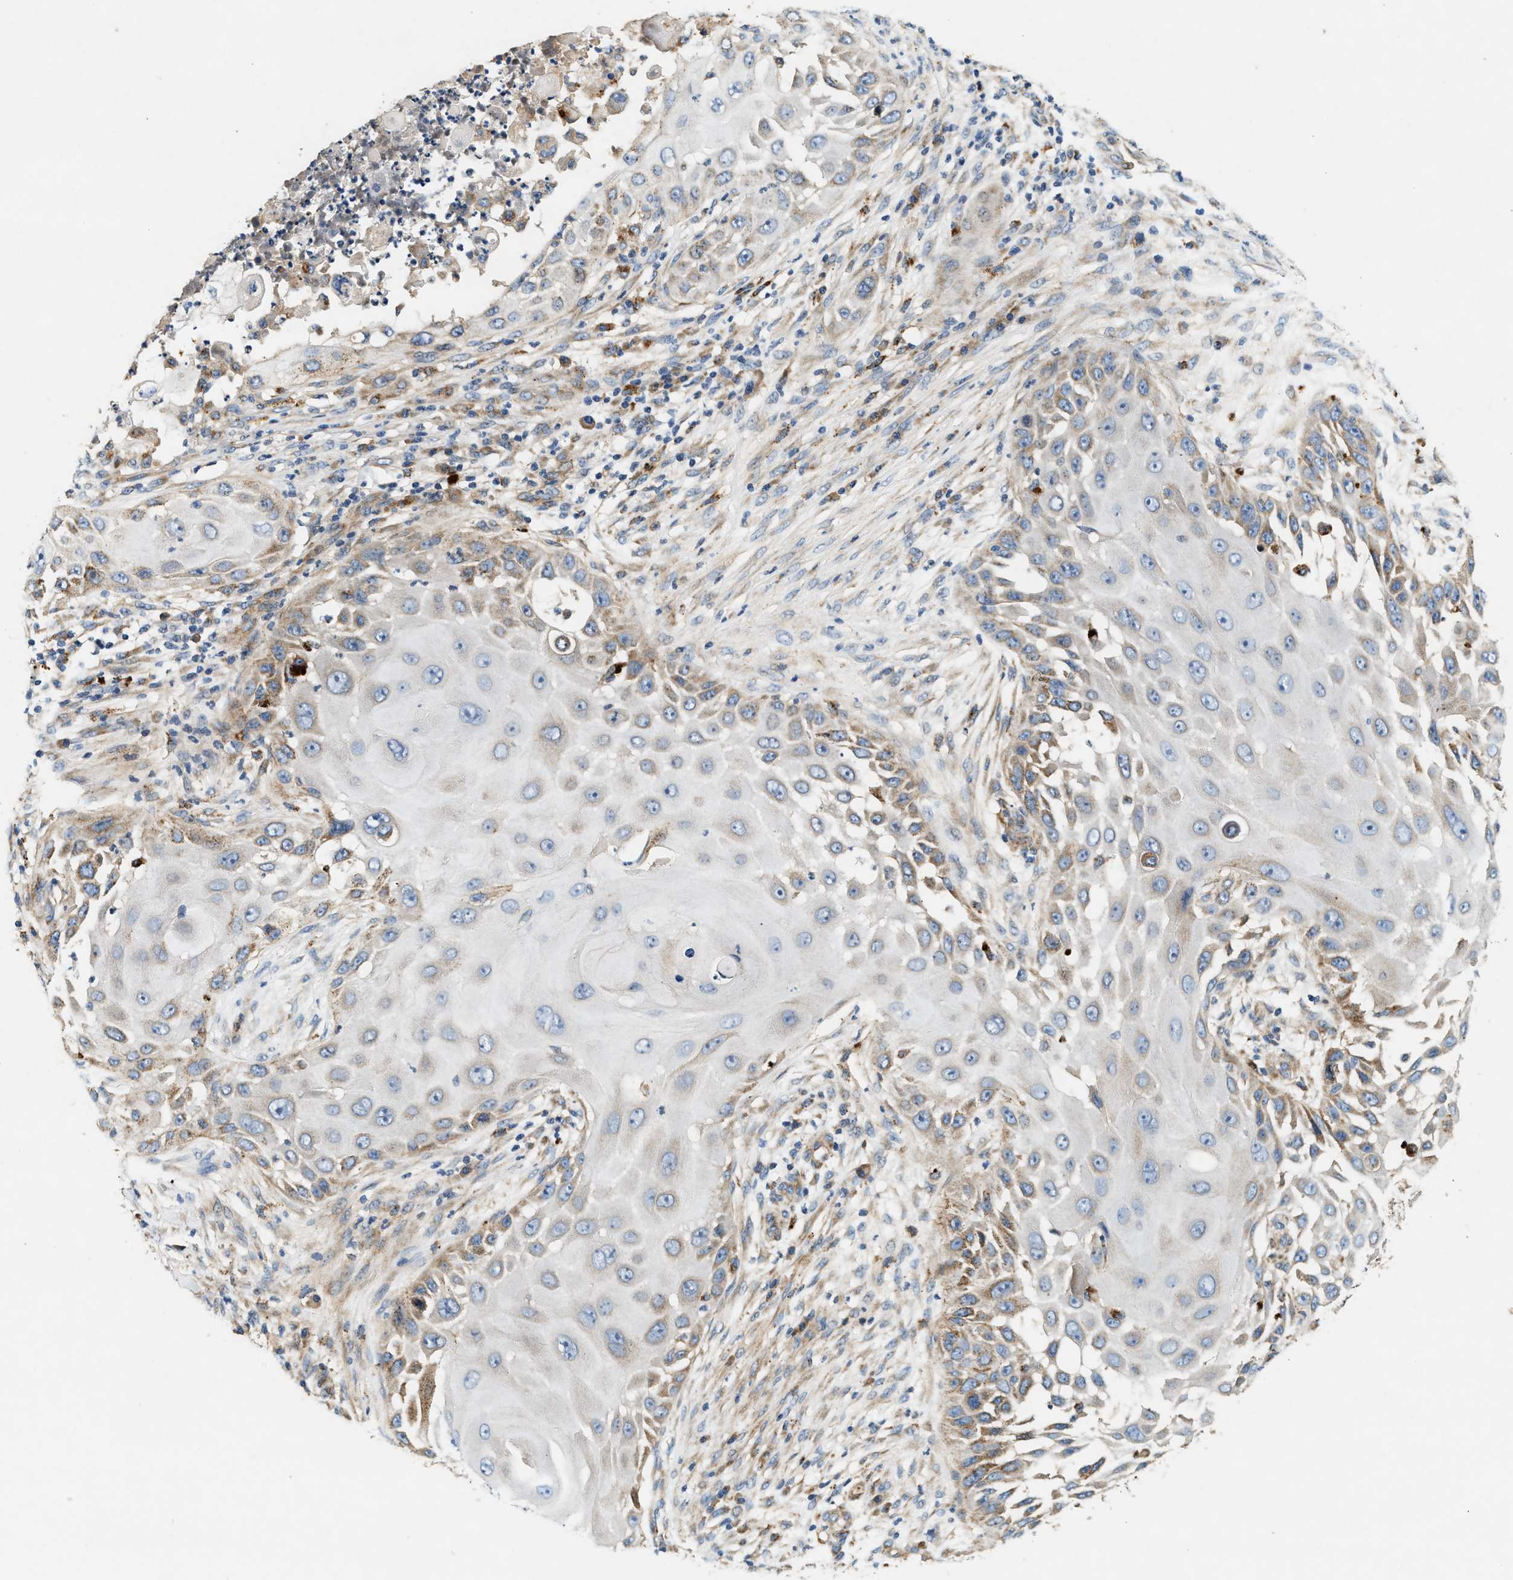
{"staining": {"intensity": "weak", "quantity": "<25%", "location": "cytoplasmic/membranous"}, "tissue": "skin cancer", "cell_type": "Tumor cells", "image_type": "cancer", "snomed": [{"axis": "morphology", "description": "Squamous cell carcinoma, NOS"}, {"axis": "topography", "description": "Skin"}], "caption": "The immunohistochemistry (IHC) micrograph has no significant staining in tumor cells of squamous cell carcinoma (skin) tissue.", "gene": "DUSP10", "patient": {"sex": "female", "age": 44}}